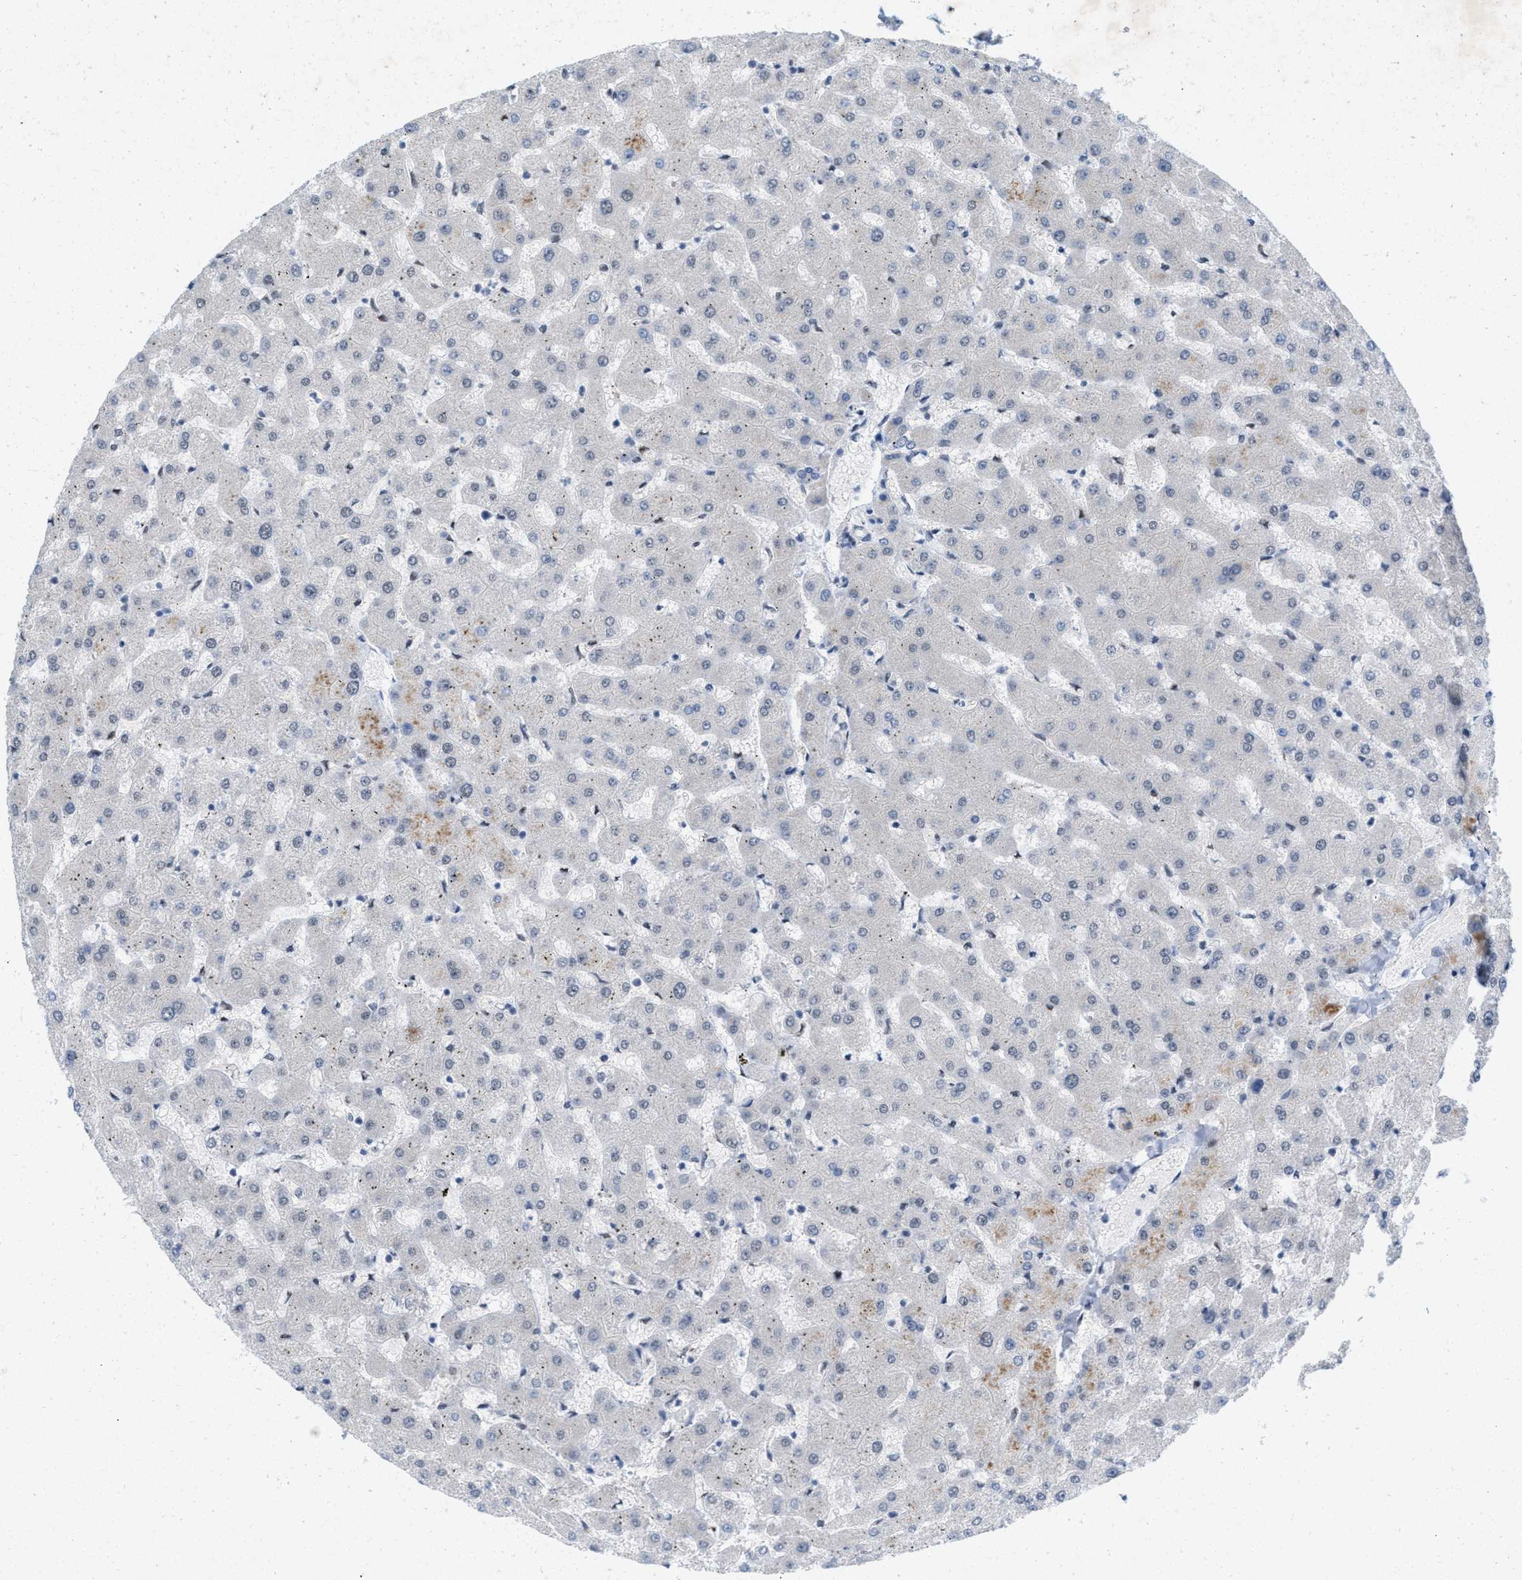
{"staining": {"intensity": "negative", "quantity": "none", "location": "none"}, "tissue": "liver", "cell_type": "Cholangiocytes", "image_type": "normal", "snomed": [{"axis": "morphology", "description": "Normal tissue, NOS"}, {"axis": "topography", "description": "Liver"}], "caption": "An immunohistochemistry (IHC) photomicrograph of unremarkable liver is shown. There is no staining in cholangiocytes of liver. (DAB (3,3'-diaminobenzidine) IHC visualized using brightfield microscopy, high magnification).", "gene": "WIPI2", "patient": {"sex": "female", "age": 63}}